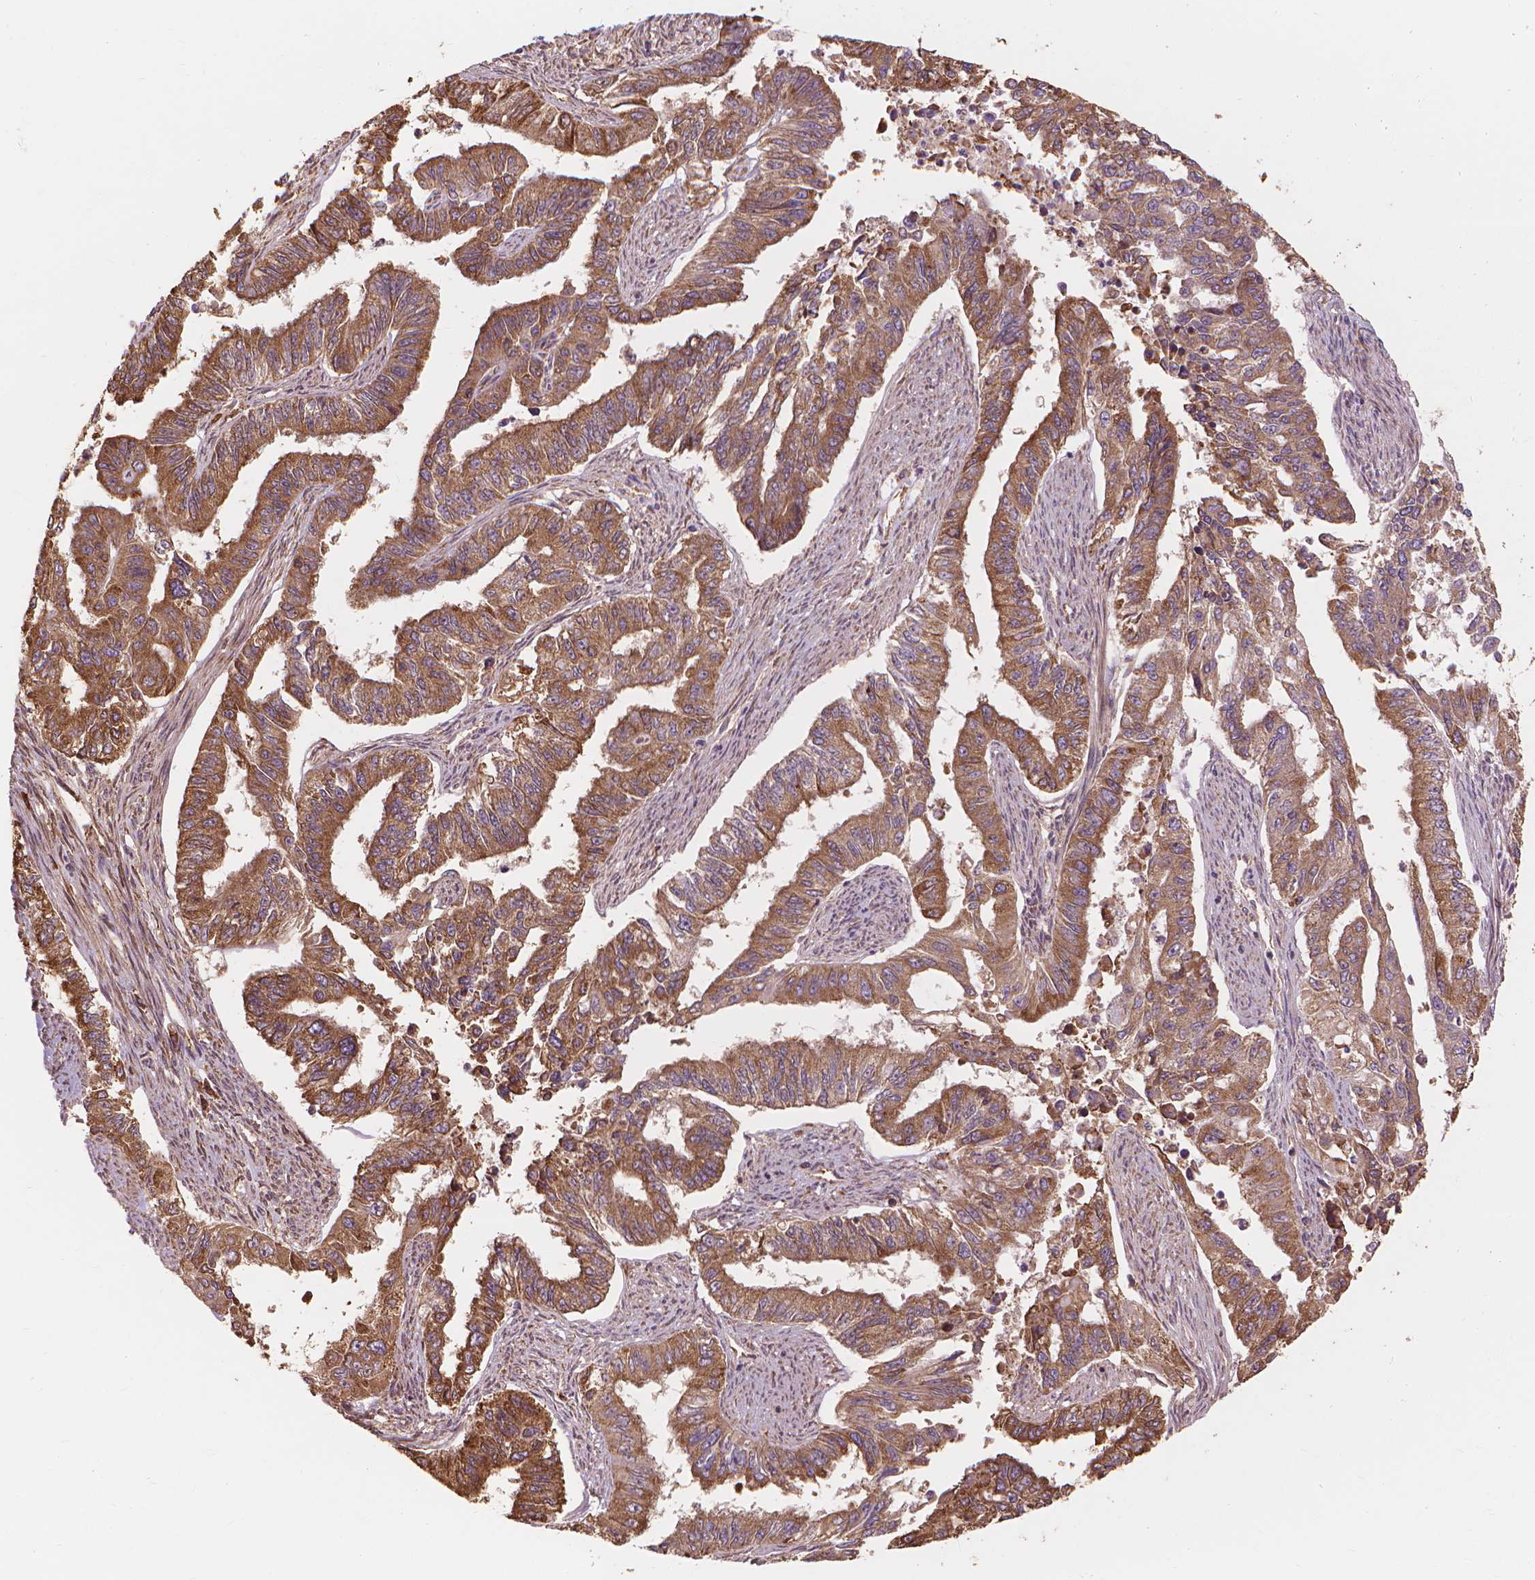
{"staining": {"intensity": "moderate", "quantity": ">75%", "location": "cytoplasmic/membranous"}, "tissue": "endometrial cancer", "cell_type": "Tumor cells", "image_type": "cancer", "snomed": [{"axis": "morphology", "description": "Adenocarcinoma, NOS"}, {"axis": "topography", "description": "Uterus"}], "caption": "Endometrial cancer stained with immunohistochemistry (IHC) demonstrates moderate cytoplasmic/membranous positivity in approximately >75% of tumor cells.", "gene": "TAB2", "patient": {"sex": "female", "age": 59}}